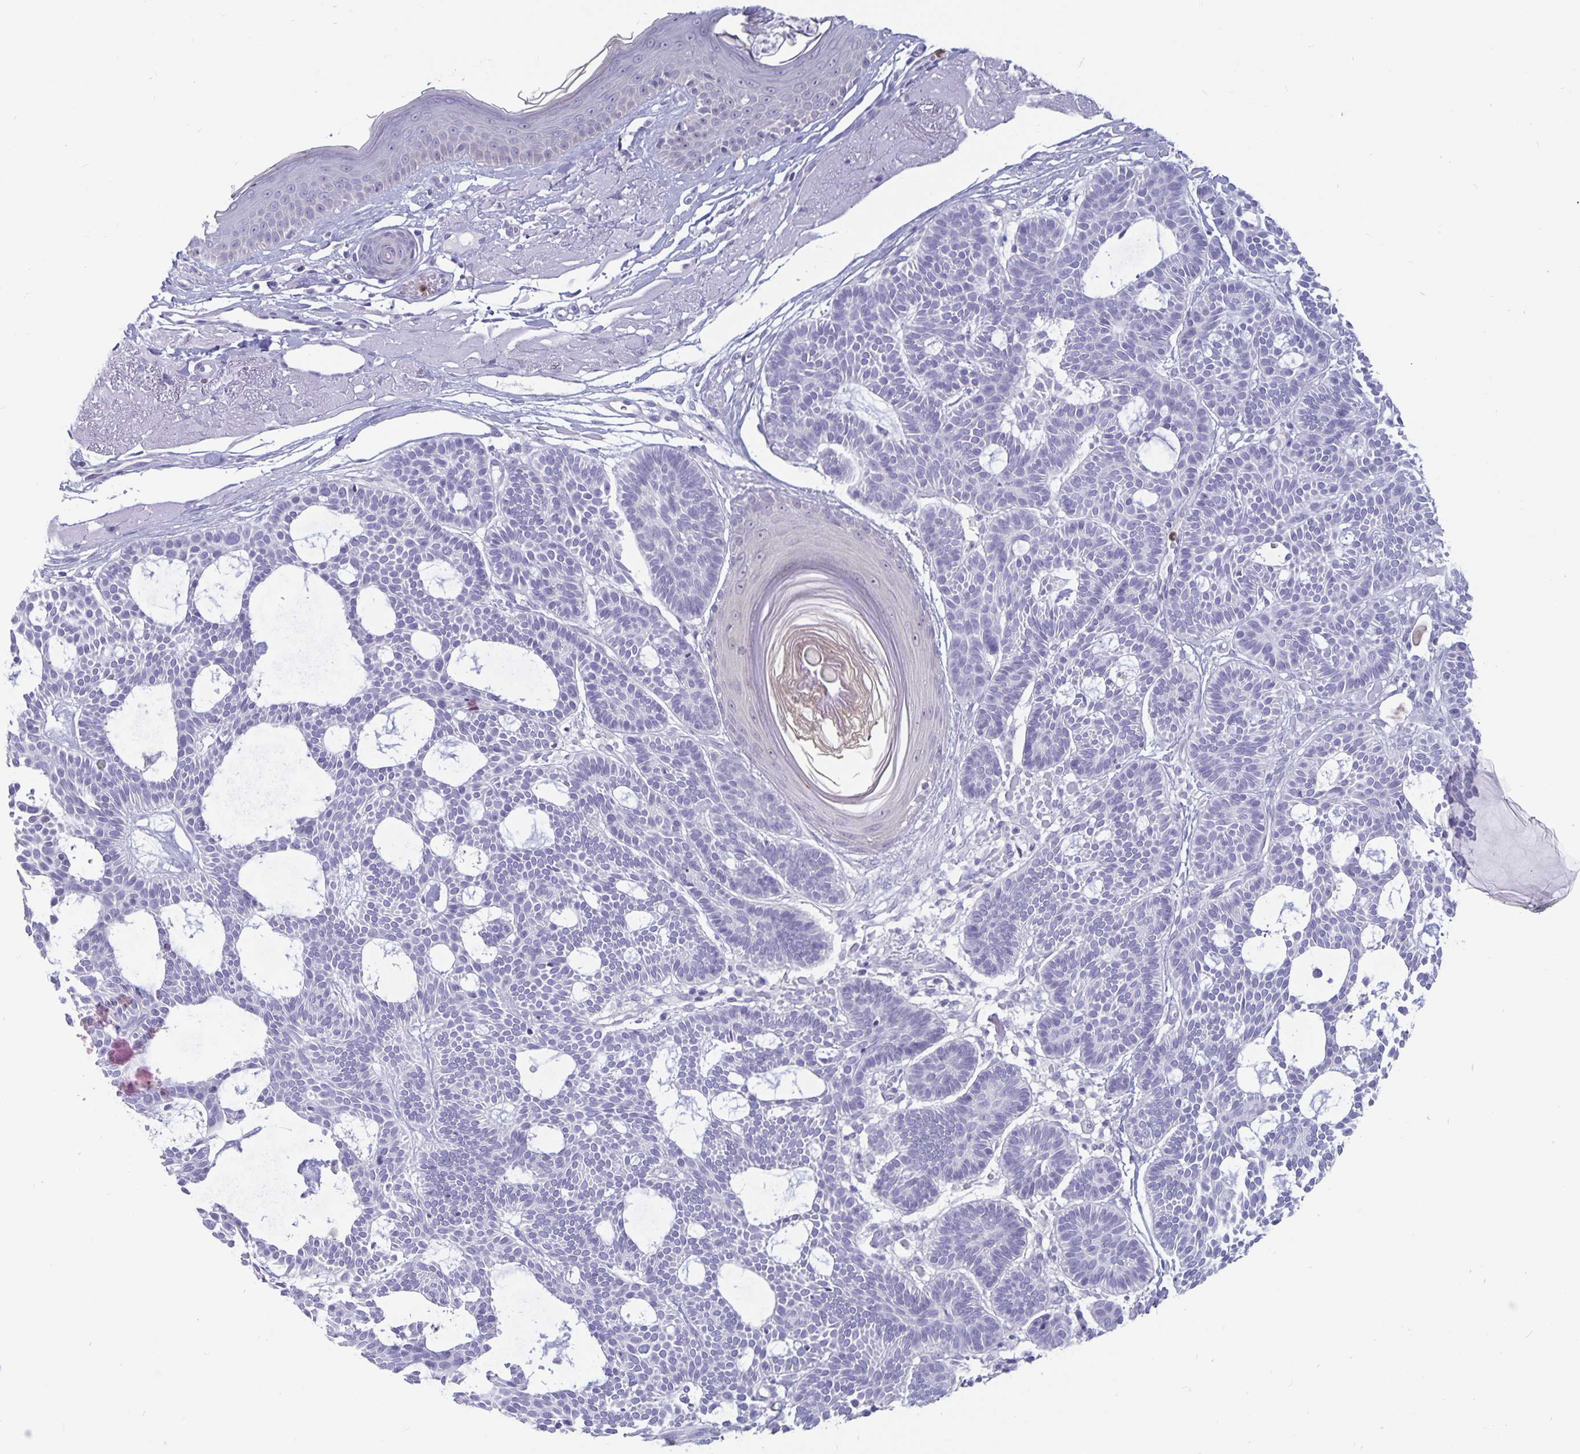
{"staining": {"intensity": "negative", "quantity": "none", "location": "none"}, "tissue": "skin cancer", "cell_type": "Tumor cells", "image_type": "cancer", "snomed": [{"axis": "morphology", "description": "Basal cell carcinoma"}, {"axis": "topography", "description": "Skin"}], "caption": "DAB immunohistochemical staining of human skin cancer (basal cell carcinoma) exhibits no significant expression in tumor cells. (Brightfield microscopy of DAB immunohistochemistry (IHC) at high magnification).", "gene": "PLCB3", "patient": {"sex": "male", "age": 85}}